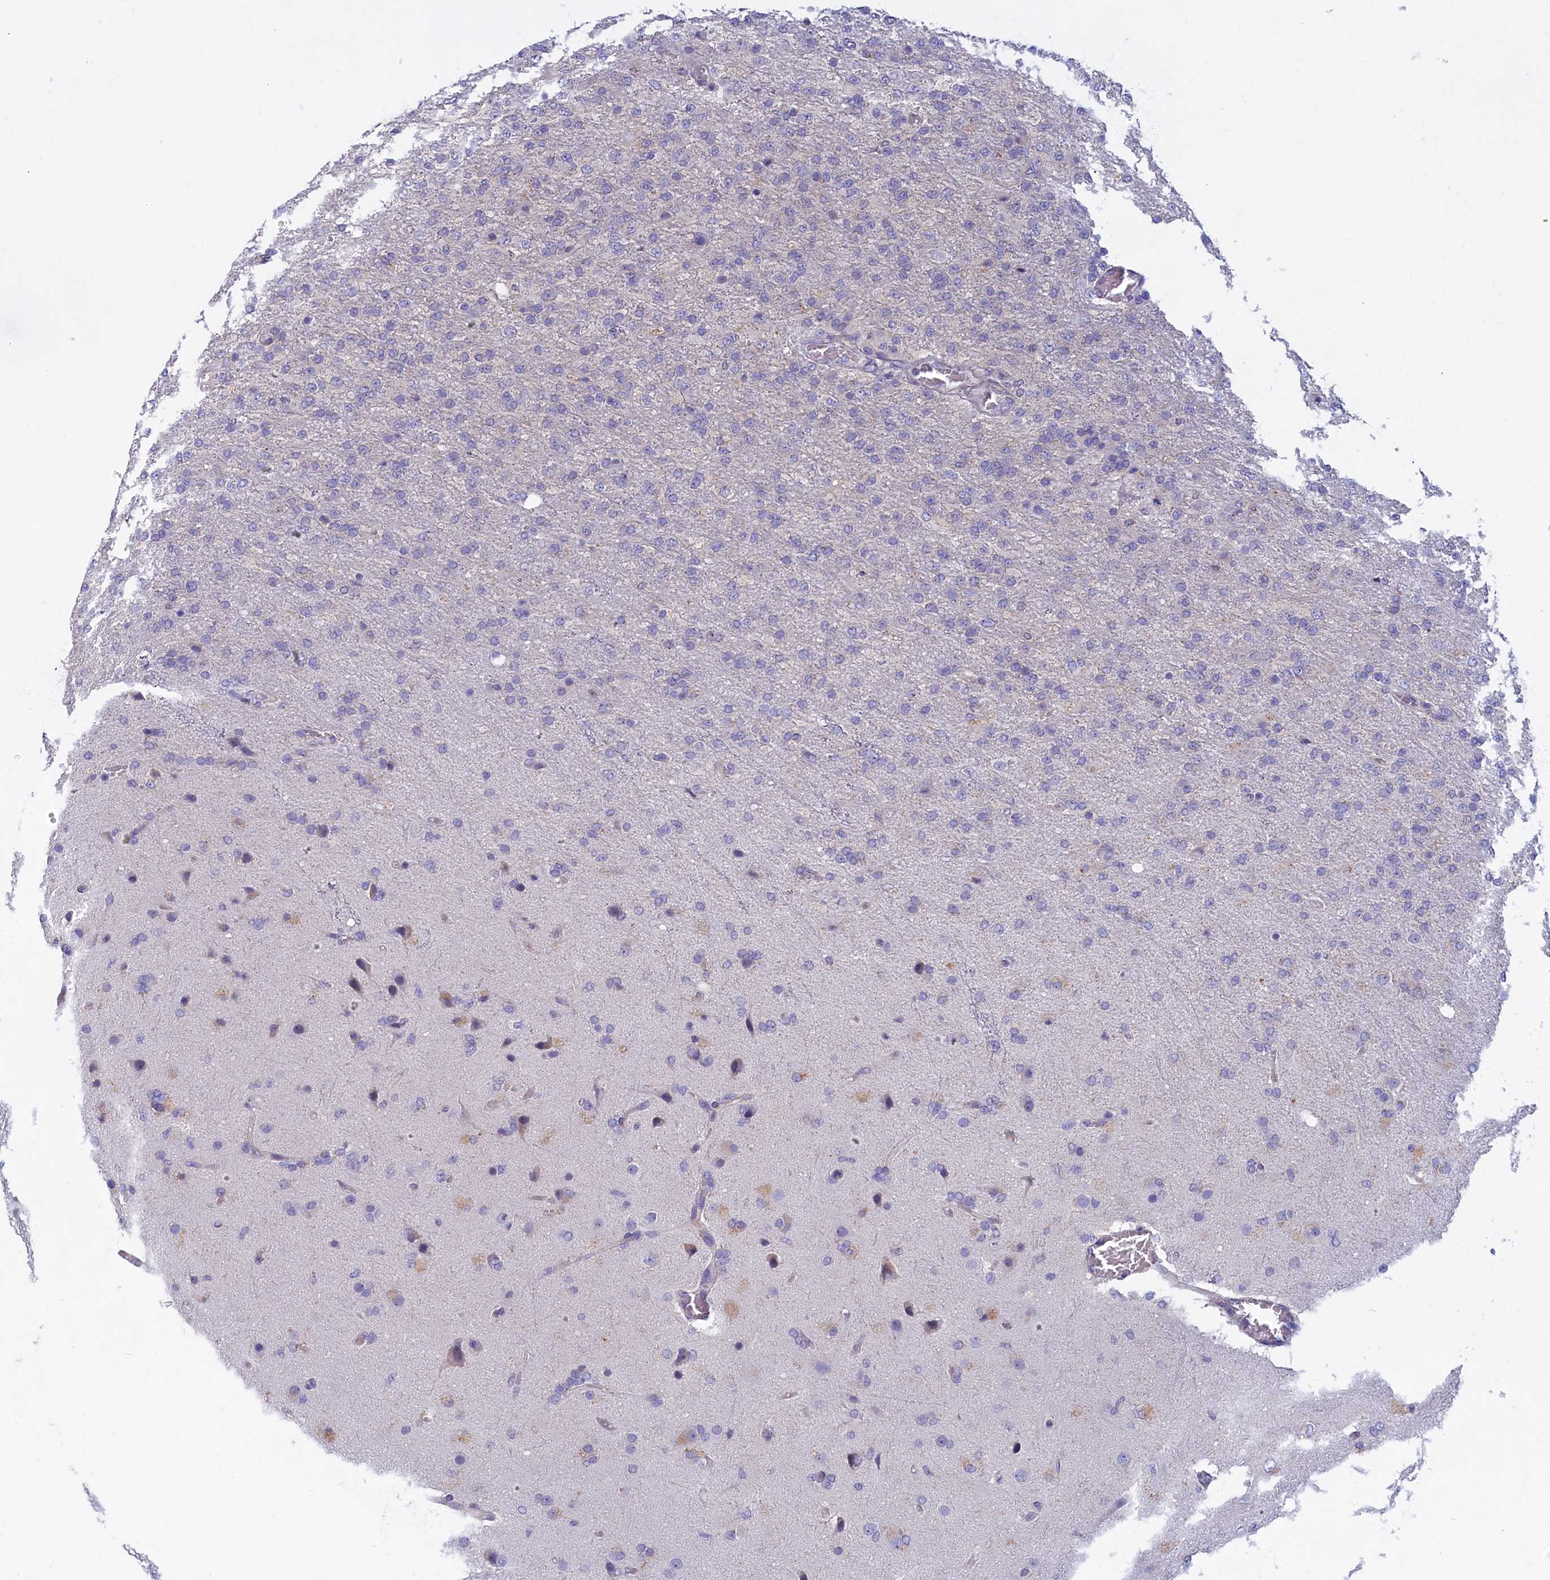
{"staining": {"intensity": "negative", "quantity": "none", "location": "none"}, "tissue": "glioma", "cell_type": "Tumor cells", "image_type": "cancer", "snomed": [{"axis": "morphology", "description": "Glioma, malignant, High grade"}, {"axis": "topography", "description": "Brain"}], "caption": "There is no significant positivity in tumor cells of malignant glioma (high-grade). (DAB (3,3'-diaminobenzidine) immunohistochemistry visualized using brightfield microscopy, high magnification).", "gene": "NOL10", "patient": {"sex": "female", "age": 74}}